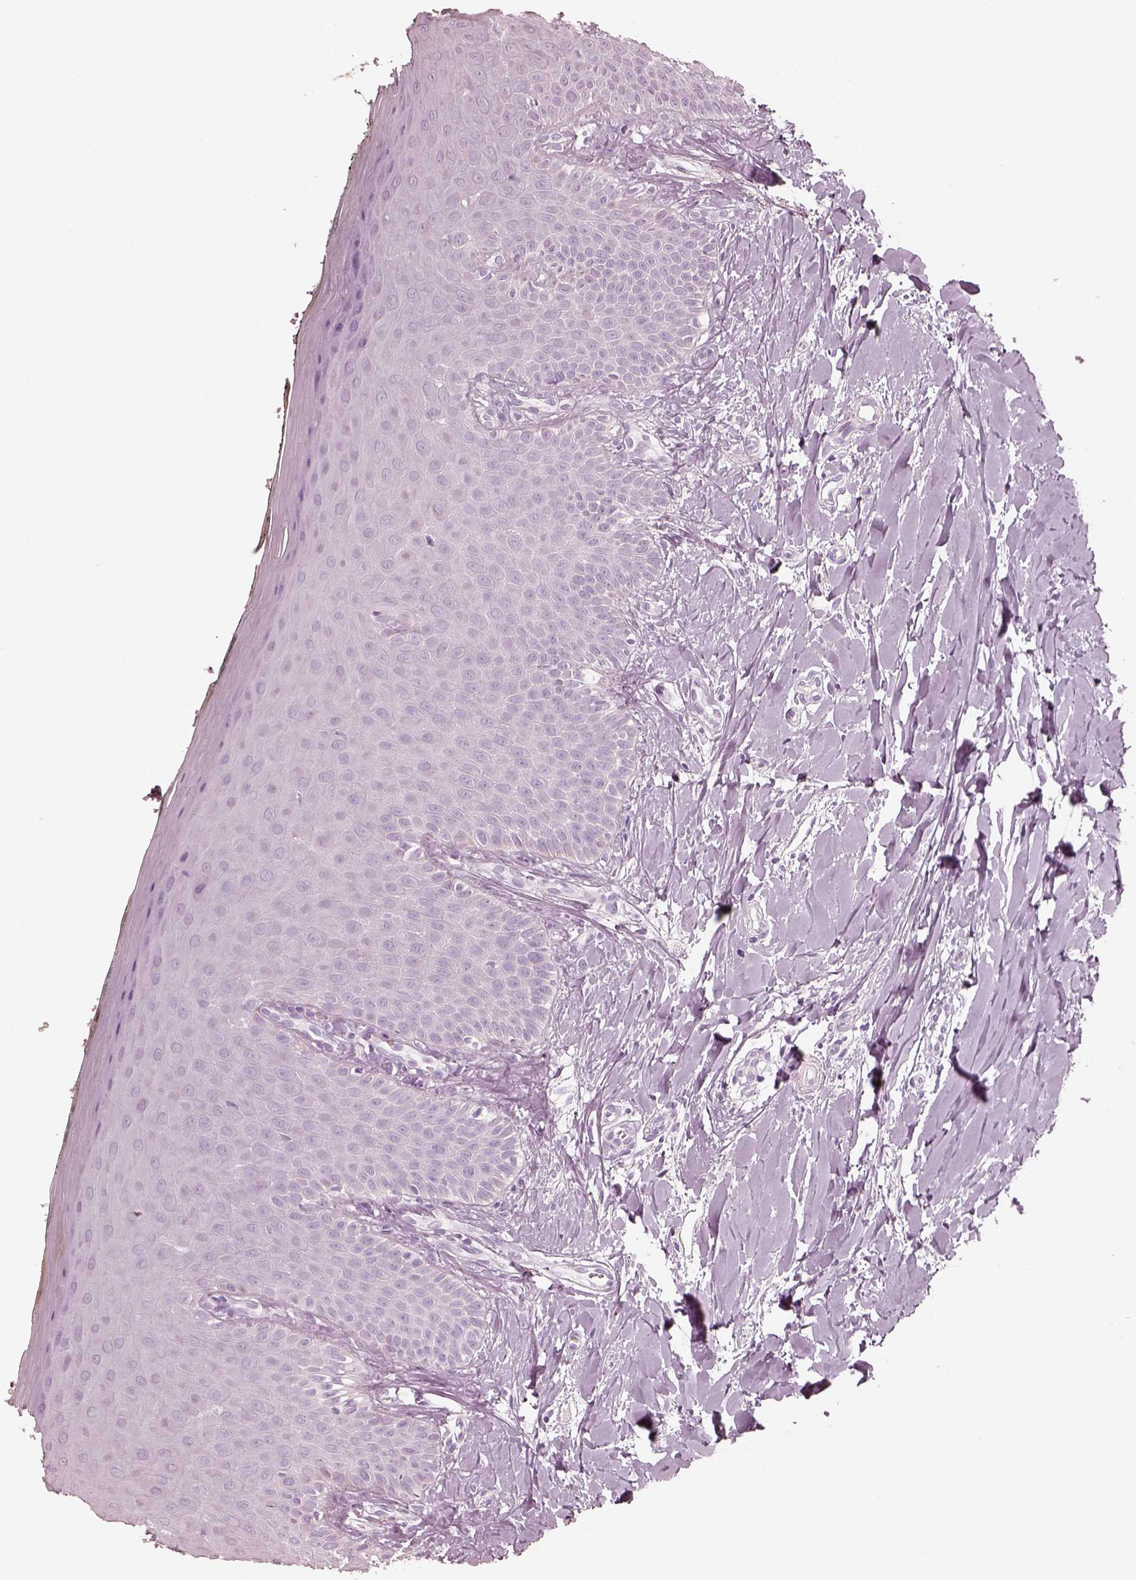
{"staining": {"intensity": "negative", "quantity": "none", "location": "none"}, "tissue": "oral mucosa", "cell_type": "Squamous epithelial cells", "image_type": "normal", "snomed": [{"axis": "morphology", "description": "Normal tissue, NOS"}, {"axis": "topography", "description": "Oral tissue"}], "caption": "Unremarkable oral mucosa was stained to show a protein in brown. There is no significant positivity in squamous epithelial cells. (Brightfield microscopy of DAB (3,3'-diaminobenzidine) immunohistochemistry at high magnification).", "gene": "R3HDML", "patient": {"sex": "female", "age": 43}}